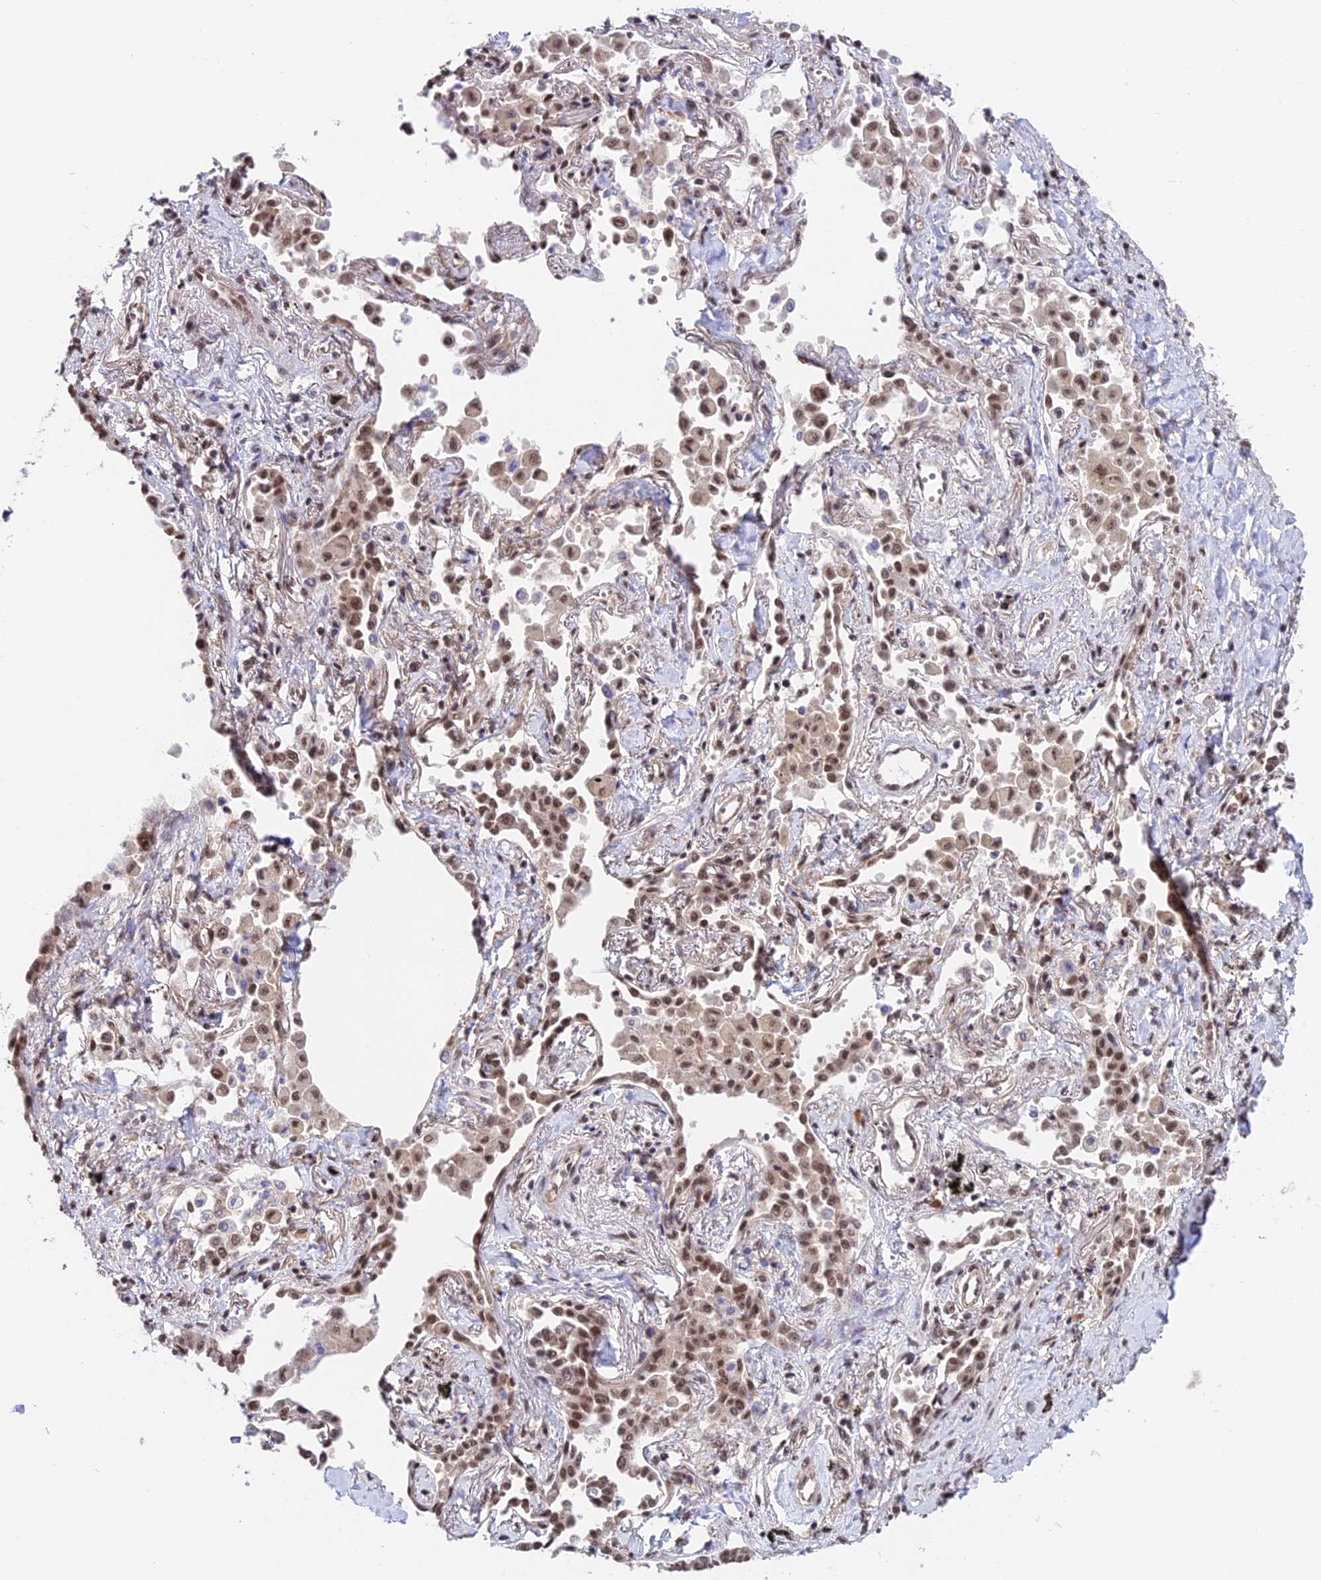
{"staining": {"intensity": "moderate", "quantity": ">75%", "location": "nuclear"}, "tissue": "lung cancer", "cell_type": "Tumor cells", "image_type": "cancer", "snomed": [{"axis": "morphology", "description": "Adenocarcinoma, NOS"}, {"axis": "topography", "description": "Lung"}], "caption": "A brown stain shows moderate nuclear positivity of a protein in human lung cancer tumor cells.", "gene": "RBM42", "patient": {"sex": "male", "age": 67}}